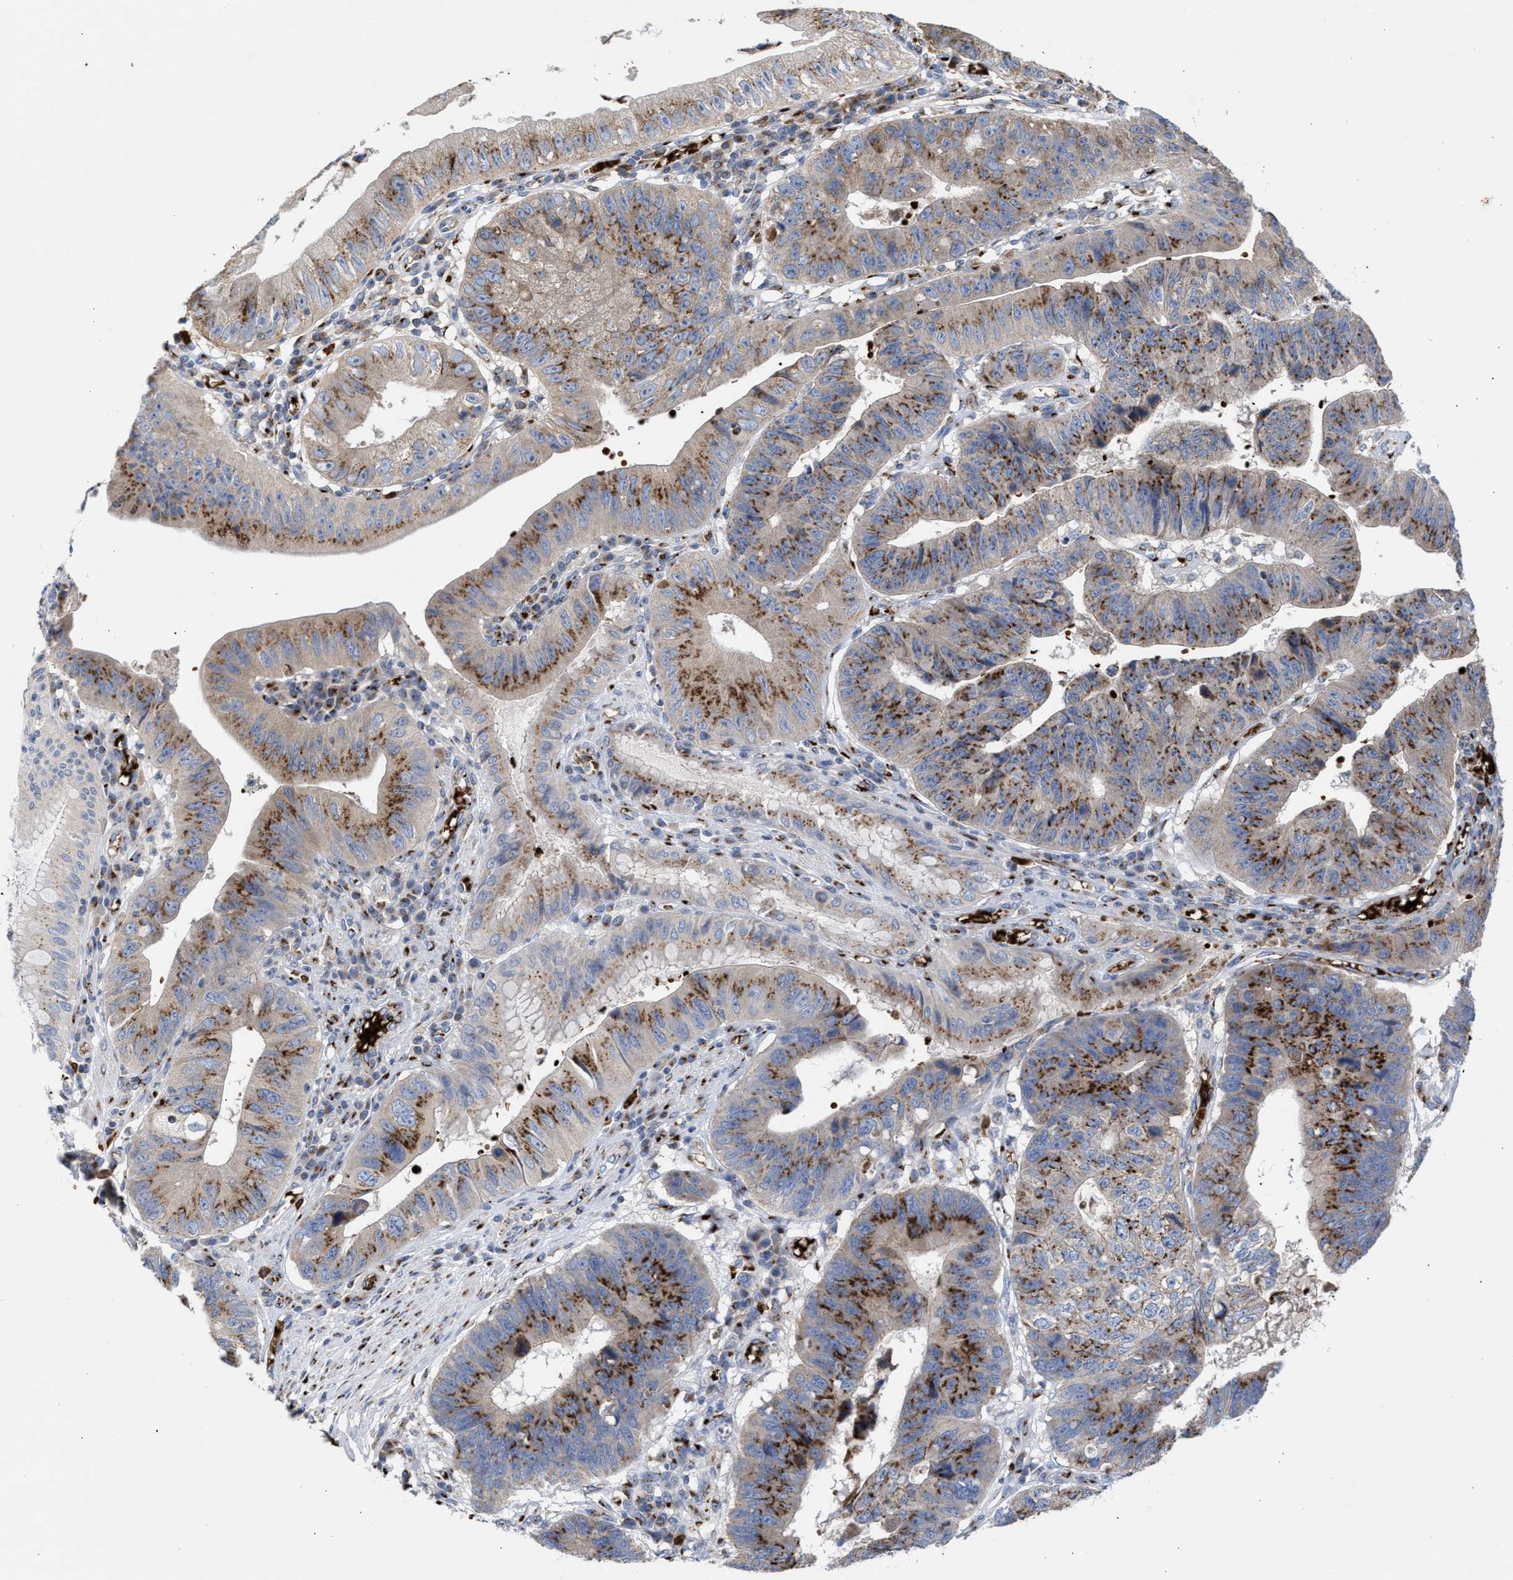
{"staining": {"intensity": "strong", "quantity": ">75%", "location": "cytoplasmic/membranous"}, "tissue": "stomach cancer", "cell_type": "Tumor cells", "image_type": "cancer", "snomed": [{"axis": "morphology", "description": "Adenocarcinoma, NOS"}, {"axis": "topography", "description": "Stomach"}], "caption": "A brown stain shows strong cytoplasmic/membranous positivity of a protein in human stomach adenocarcinoma tumor cells.", "gene": "CCL2", "patient": {"sex": "male", "age": 59}}